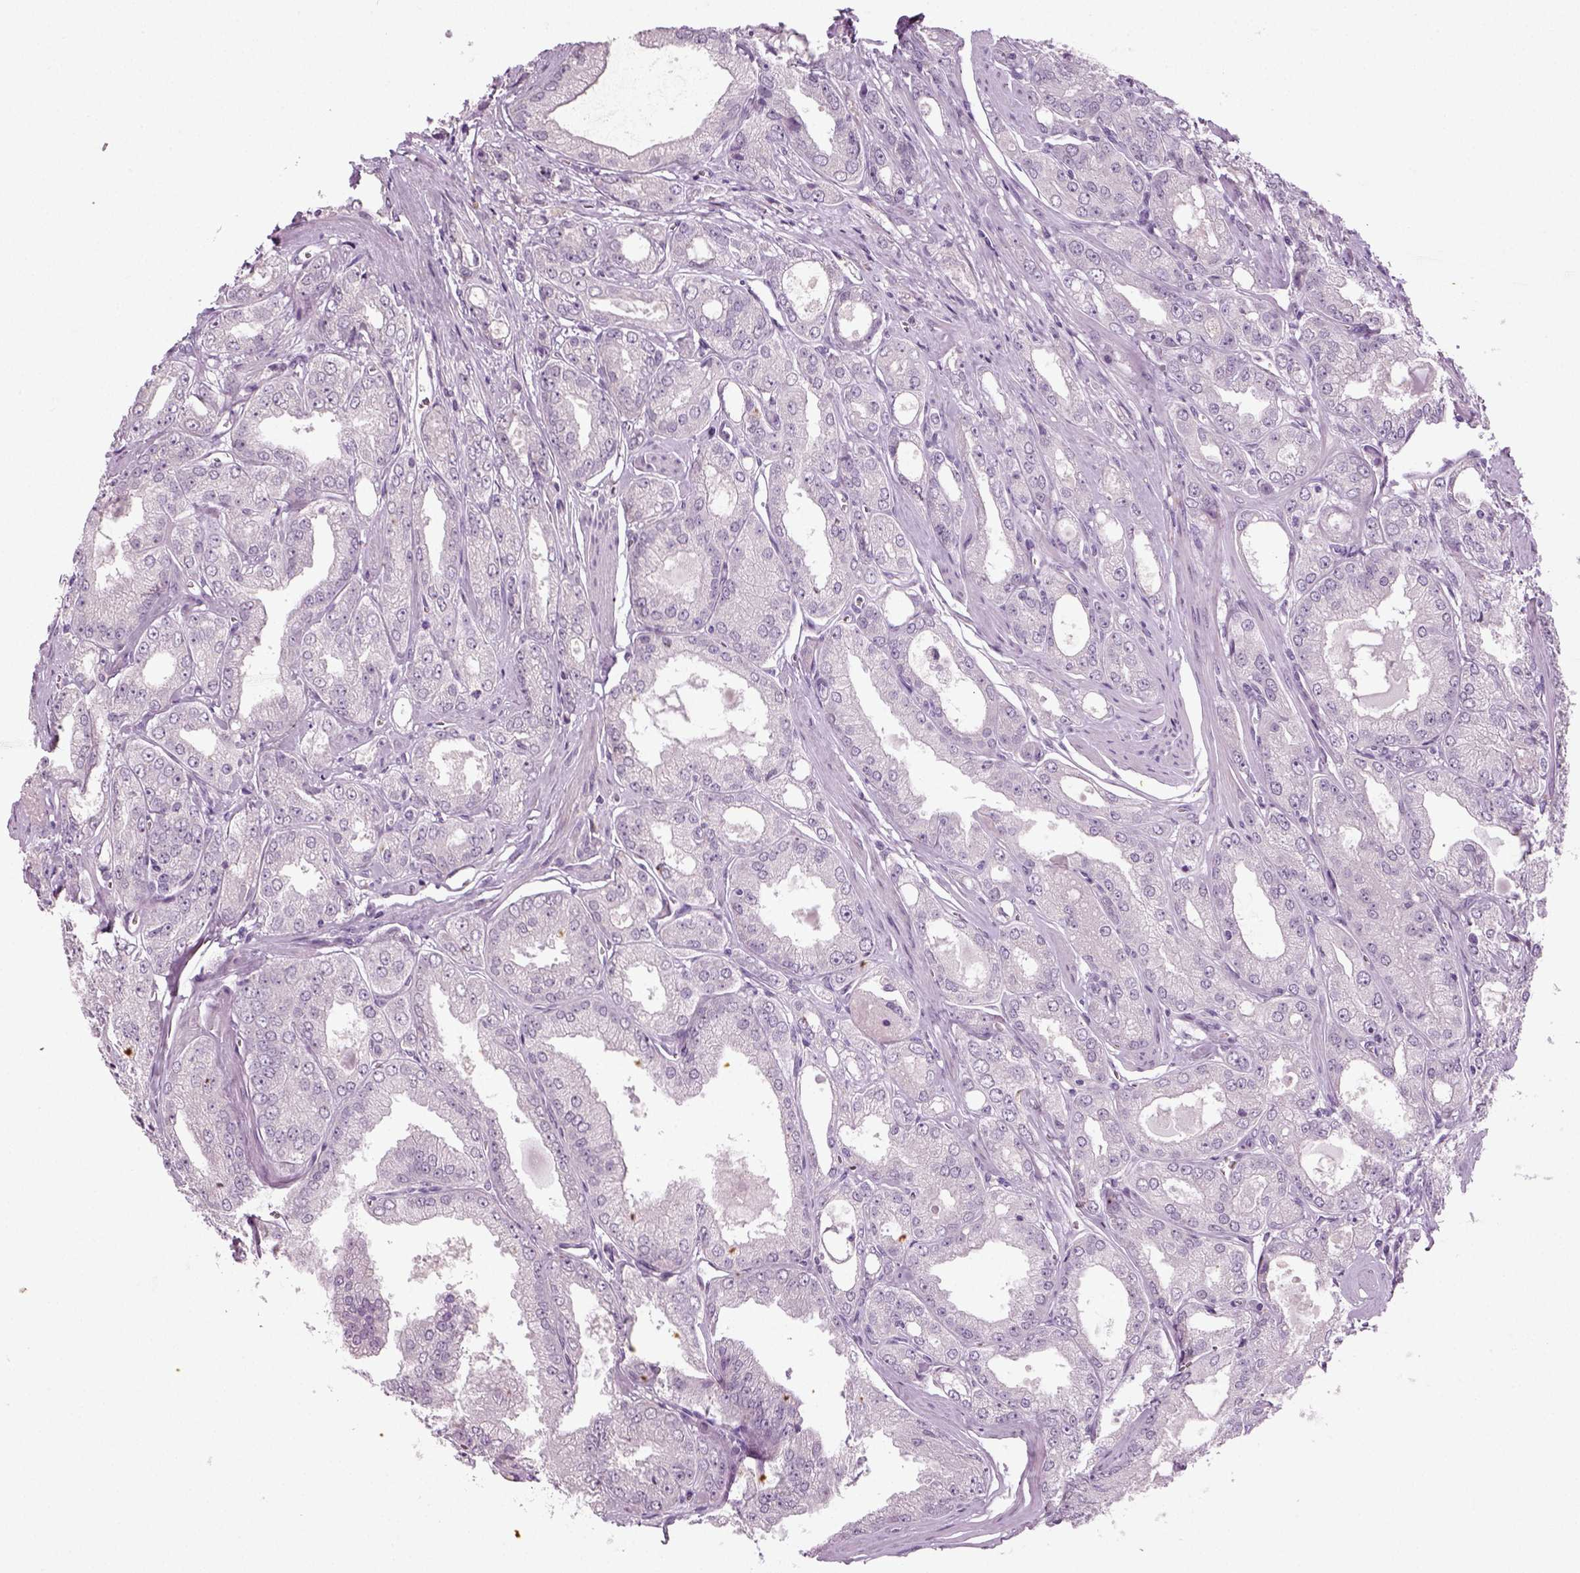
{"staining": {"intensity": "negative", "quantity": "none", "location": "none"}, "tissue": "prostate cancer", "cell_type": "Tumor cells", "image_type": "cancer", "snomed": [{"axis": "morphology", "description": "Adenocarcinoma, NOS"}, {"axis": "morphology", "description": "Adenocarcinoma, High grade"}, {"axis": "topography", "description": "Prostate"}], "caption": "There is no significant positivity in tumor cells of prostate cancer (adenocarcinoma).", "gene": "SYNGAP1", "patient": {"sex": "male", "age": 70}}